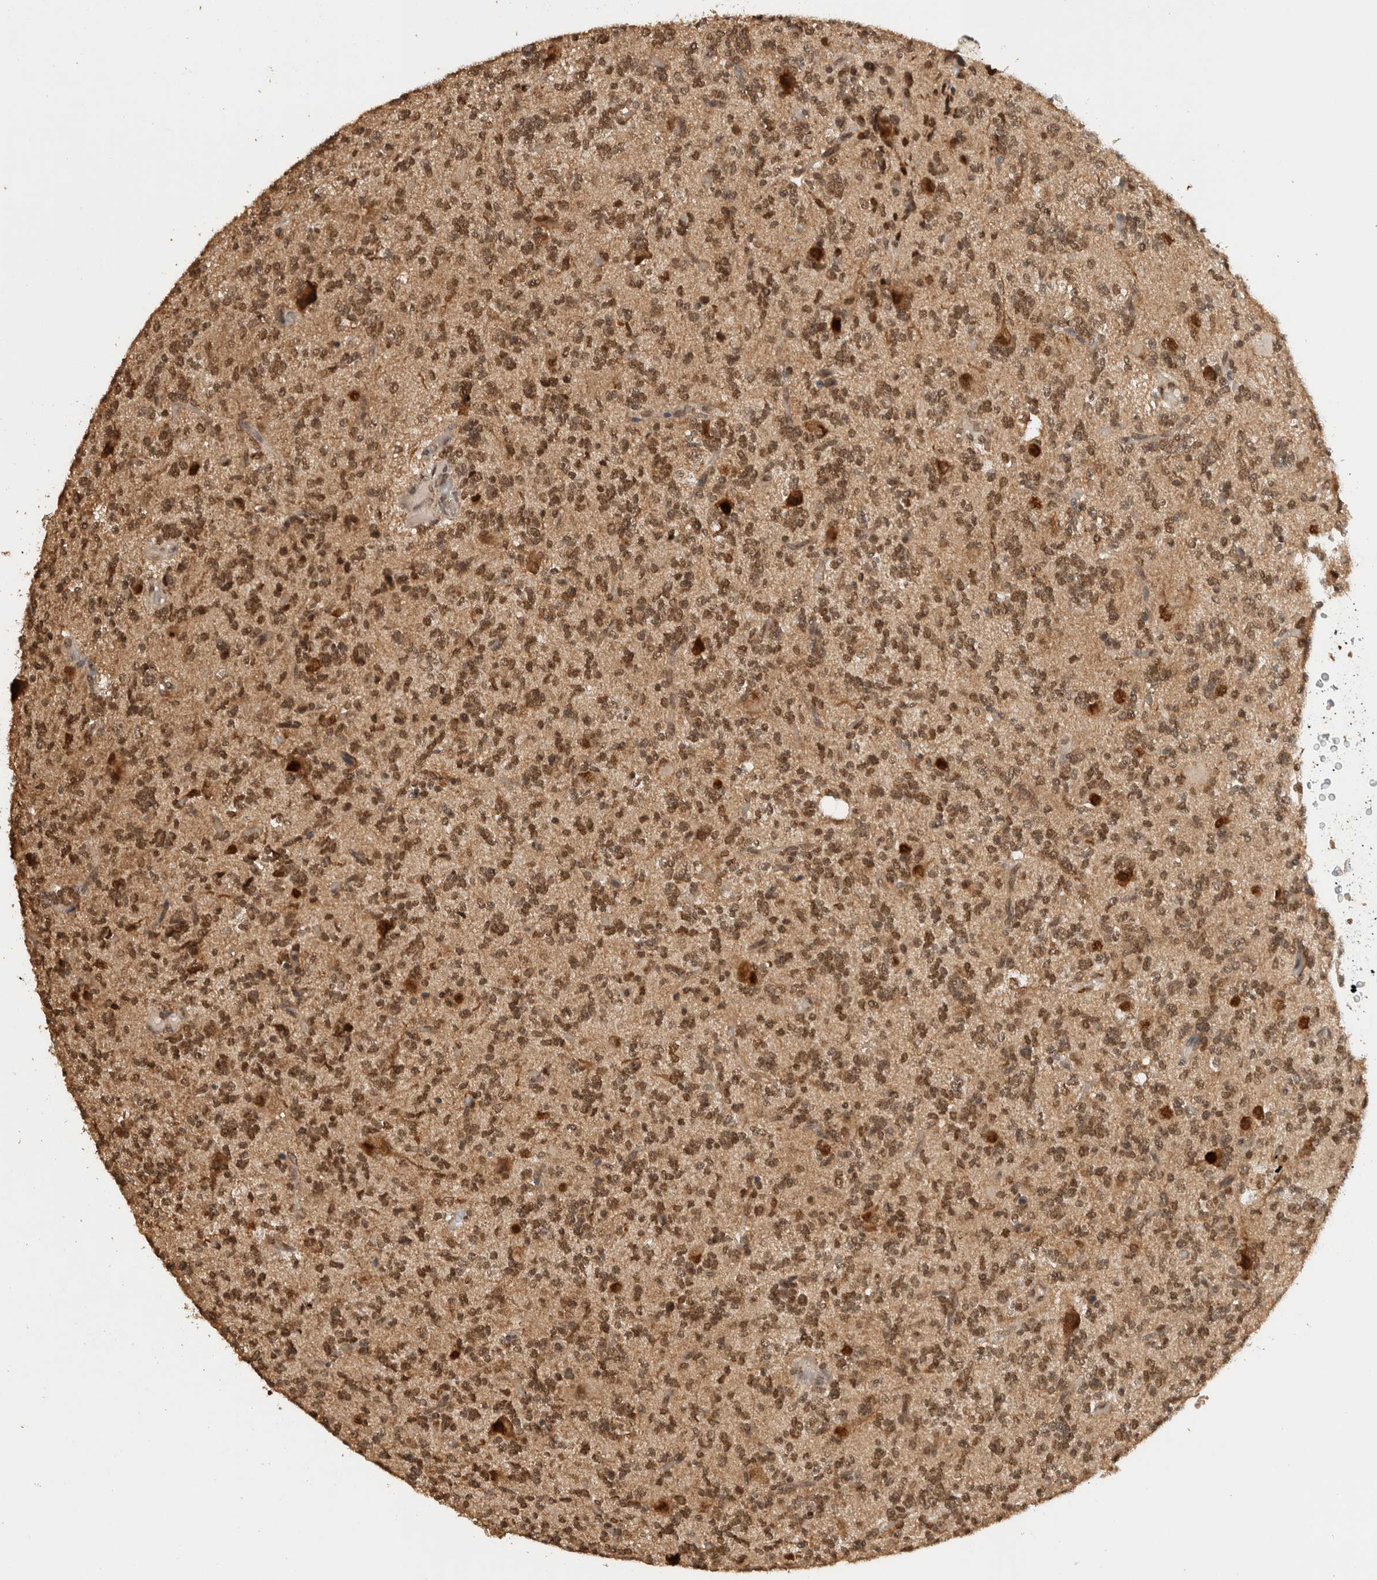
{"staining": {"intensity": "strong", "quantity": ">75%", "location": "cytoplasmic/membranous,nuclear"}, "tissue": "glioma", "cell_type": "Tumor cells", "image_type": "cancer", "snomed": [{"axis": "morphology", "description": "Glioma, malignant, High grade"}, {"axis": "topography", "description": "Brain"}], "caption": "Protein expression analysis of human malignant high-grade glioma reveals strong cytoplasmic/membranous and nuclear staining in approximately >75% of tumor cells.", "gene": "C1orf21", "patient": {"sex": "female", "age": 62}}